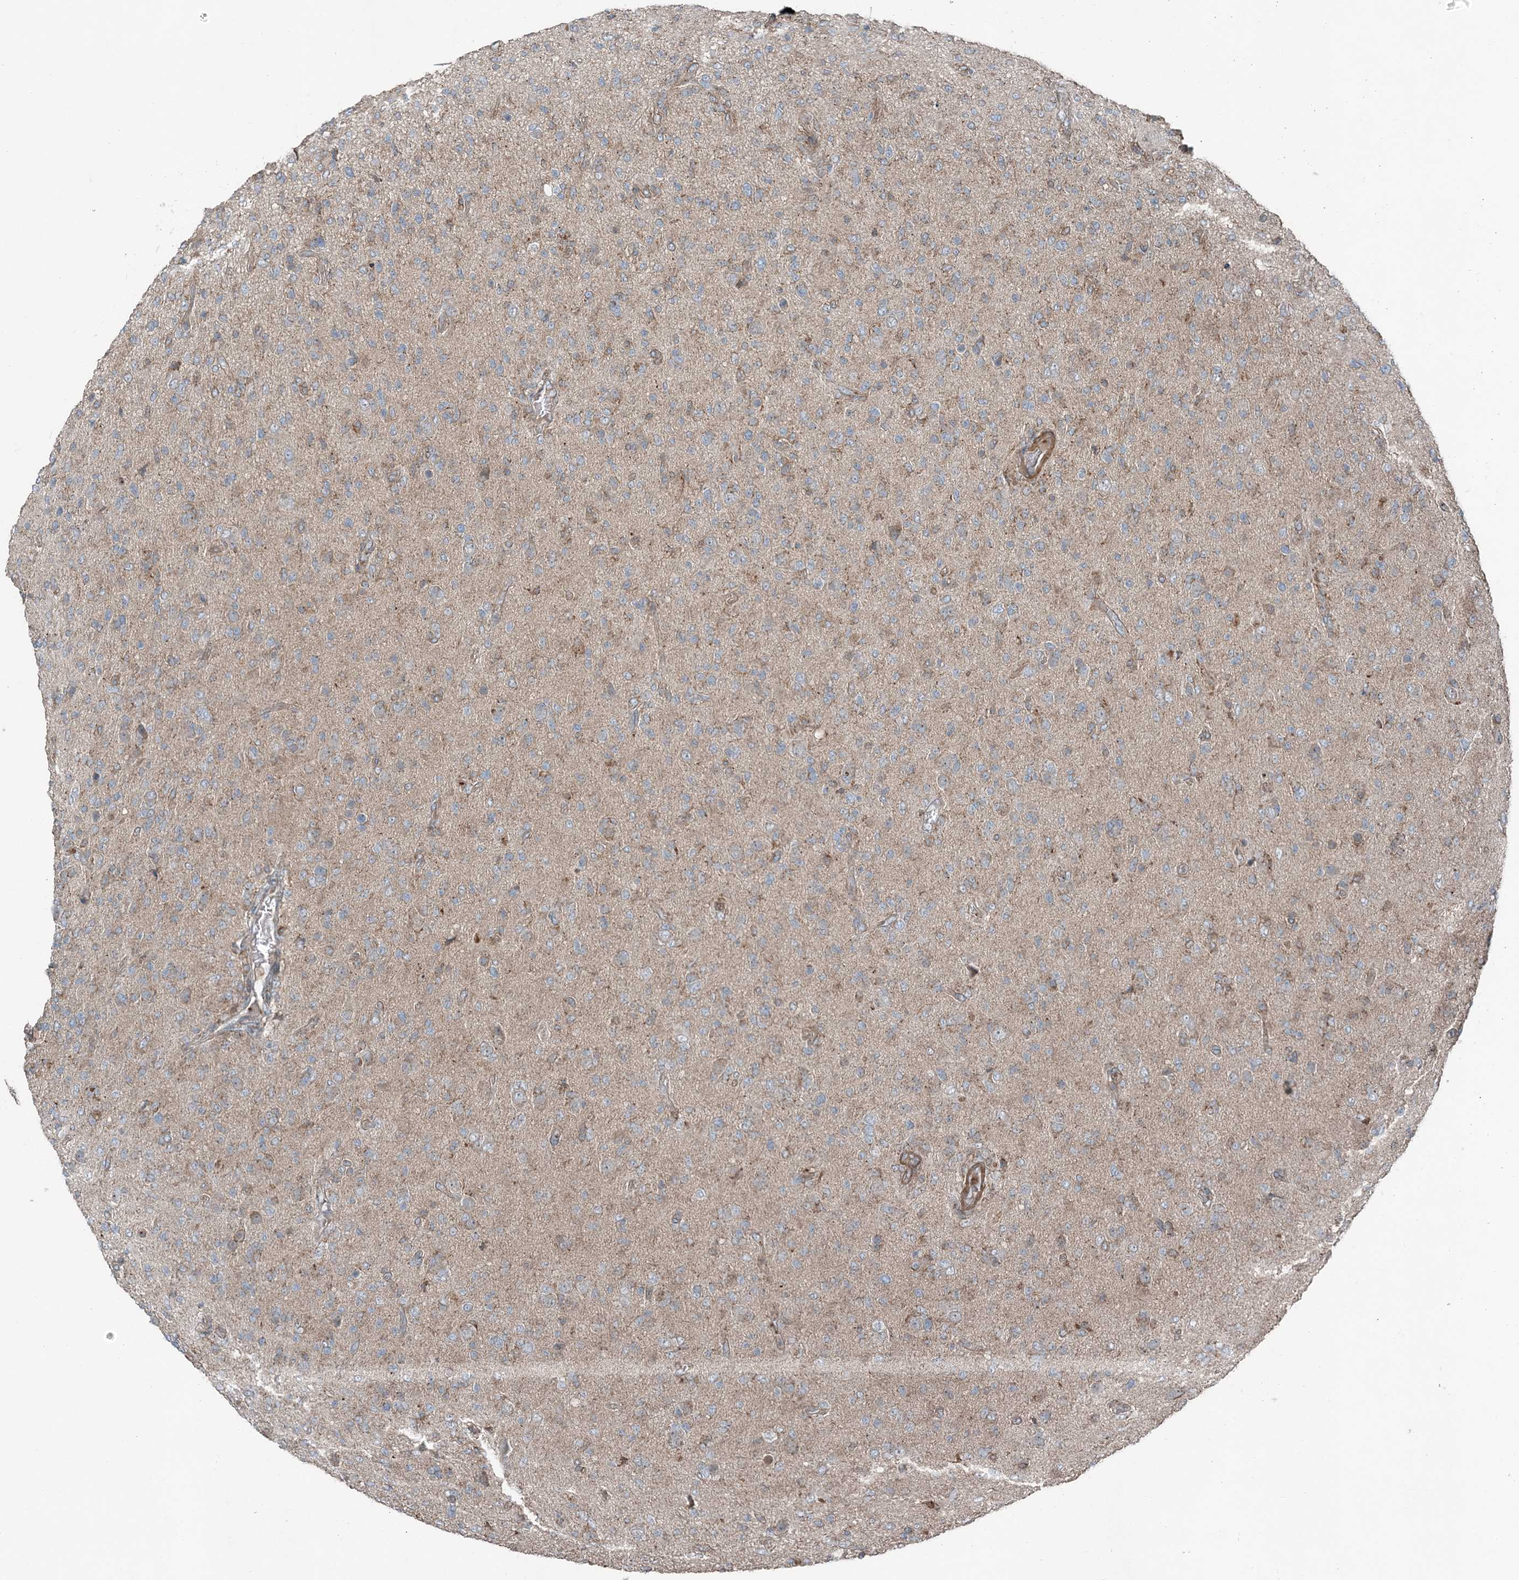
{"staining": {"intensity": "weak", "quantity": "25%-75%", "location": "cytoplasmic/membranous"}, "tissue": "glioma", "cell_type": "Tumor cells", "image_type": "cancer", "snomed": [{"axis": "morphology", "description": "Glioma, malignant, High grade"}, {"axis": "topography", "description": "Brain"}], "caption": "Tumor cells demonstrate low levels of weak cytoplasmic/membranous staining in about 25%-75% of cells in glioma.", "gene": "KY", "patient": {"sex": "female", "age": 57}}